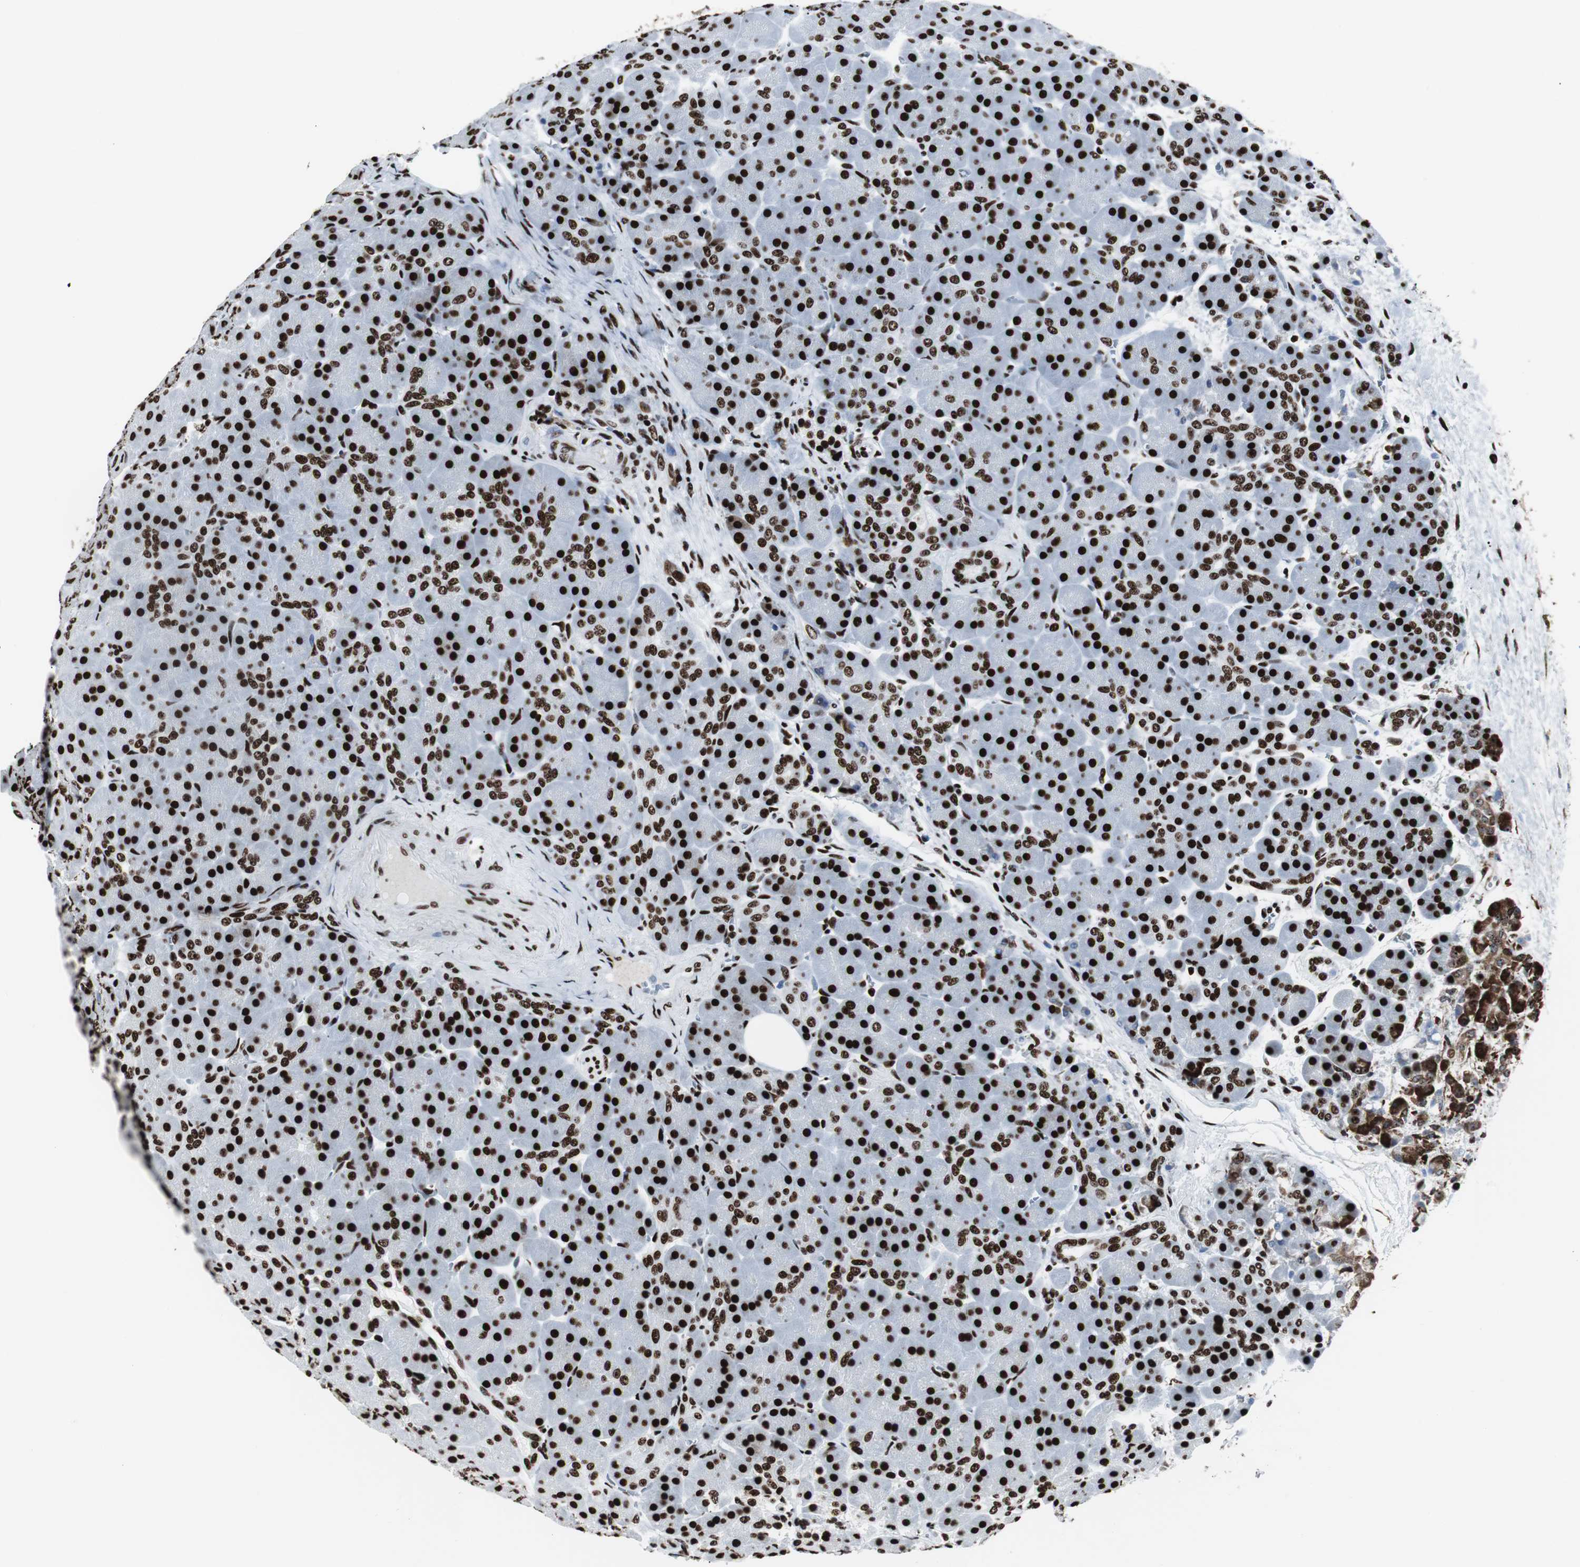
{"staining": {"intensity": "strong", "quantity": ">75%", "location": "nuclear"}, "tissue": "pancreas", "cell_type": "Exocrine glandular cells", "image_type": "normal", "snomed": [{"axis": "morphology", "description": "Normal tissue, NOS"}, {"axis": "topography", "description": "Pancreas"}], "caption": "High-magnification brightfield microscopy of normal pancreas stained with DAB (brown) and counterstained with hematoxylin (blue). exocrine glandular cells exhibit strong nuclear positivity is present in approximately>75% of cells. Ihc stains the protein of interest in brown and the nuclei are stained blue.", "gene": "NCL", "patient": {"sex": "male", "age": 66}}